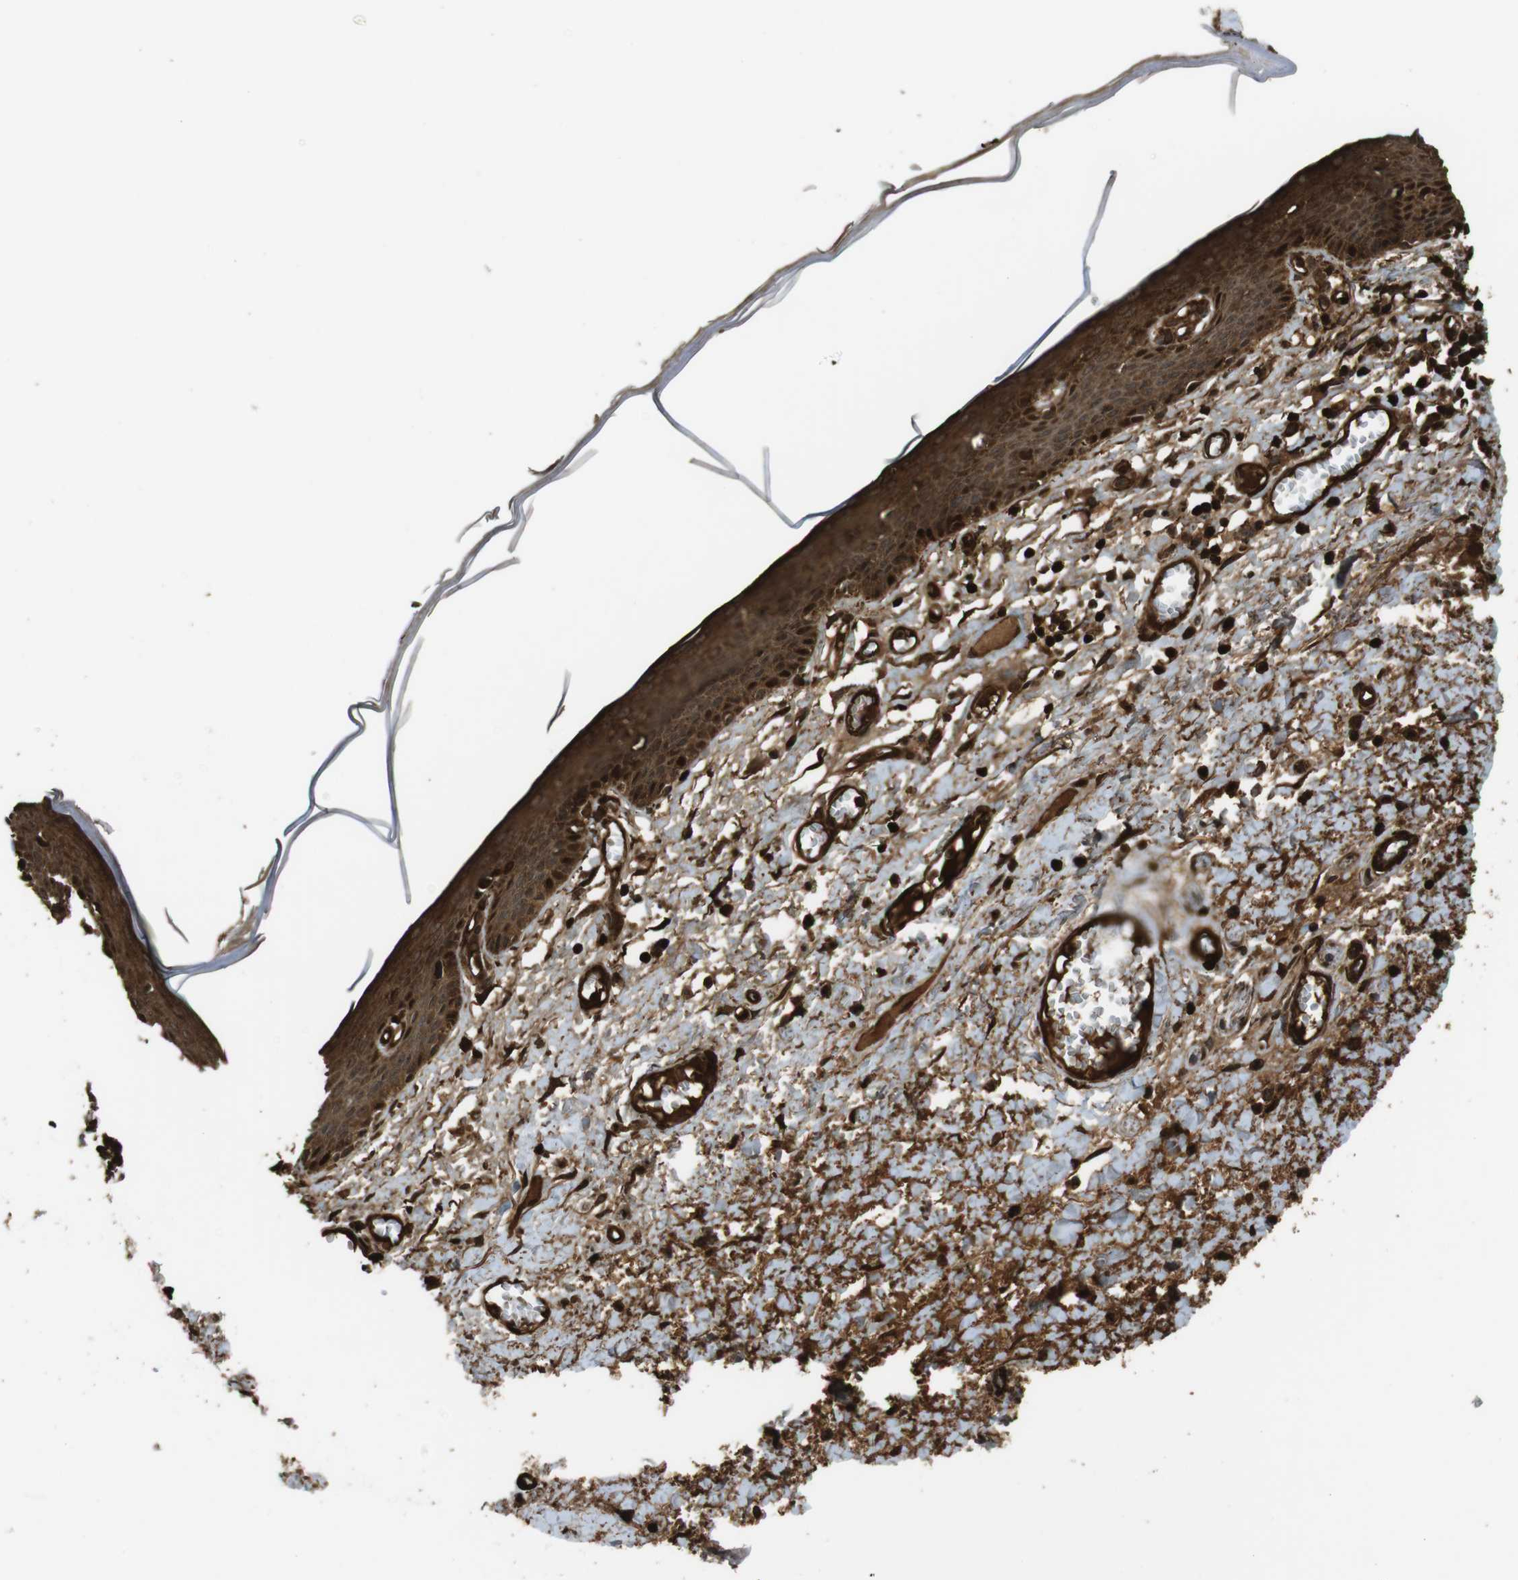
{"staining": {"intensity": "strong", "quantity": ">75%", "location": "cytoplasmic/membranous"}, "tissue": "skin", "cell_type": "Epidermal cells", "image_type": "normal", "snomed": [{"axis": "morphology", "description": "Normal tissue, NOS"}, {"axis": "topography", "description": "Vulva"}], "caption": "Immunohistochemical staining of normal human skin exhibits high levels of strong cytoplasmic/membranous expression in approximately >75% of epidermal cells. The staining was performed using DAB (3,3'-diaminobenzidine) to visualize the protein expression in brown, while the nuclei were stained in blue with hematoxylin (Magnification: 20x).", "gene": "MSRB3", "patient": {"sex": "female", "age": 54}}